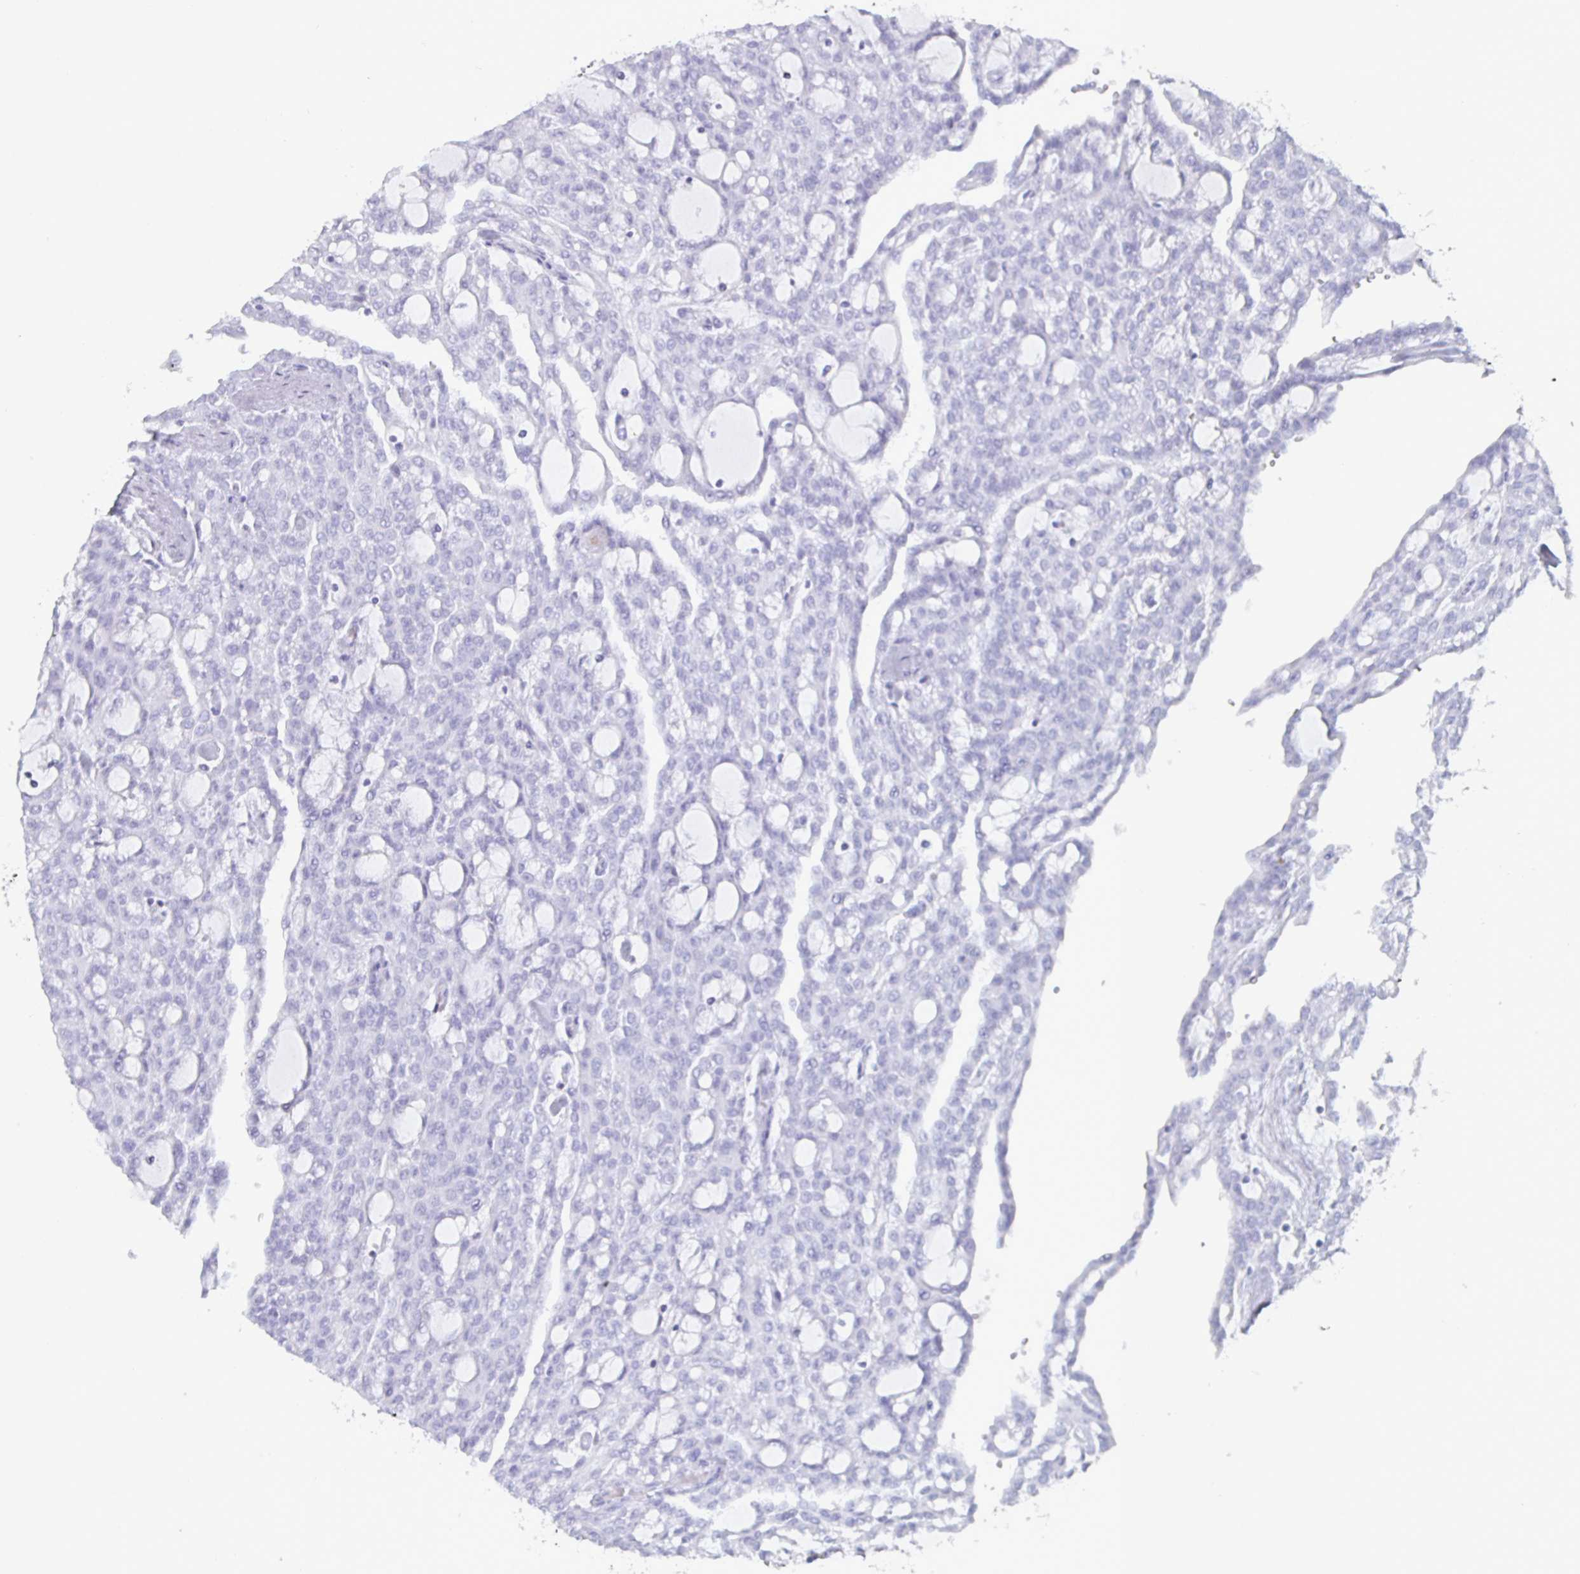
{"staining": {"intensity": "negative", "quantity": "none", "location": "none"}, "tissue": "renal cancer", "cell_type": "Tumor cells", "image_type": "cancer", "snomed": [{"axis": "morphology", "description": "Adenocarcinoma, NOS"}, {"axis": "topography", "description": "Kidney"}], "caption": "The IHC histopathology image has no significant staining in tumor cells of adenocarcinoma (renal) tissue. Brightfield microscopy of IHC stained with DAB (3,3'-diaminobenzidine) (brown) and hematoxylin (blue), captured at high magnification.", "gene": "ENPP1", "patient": {"sex": "male", "age": 63}}